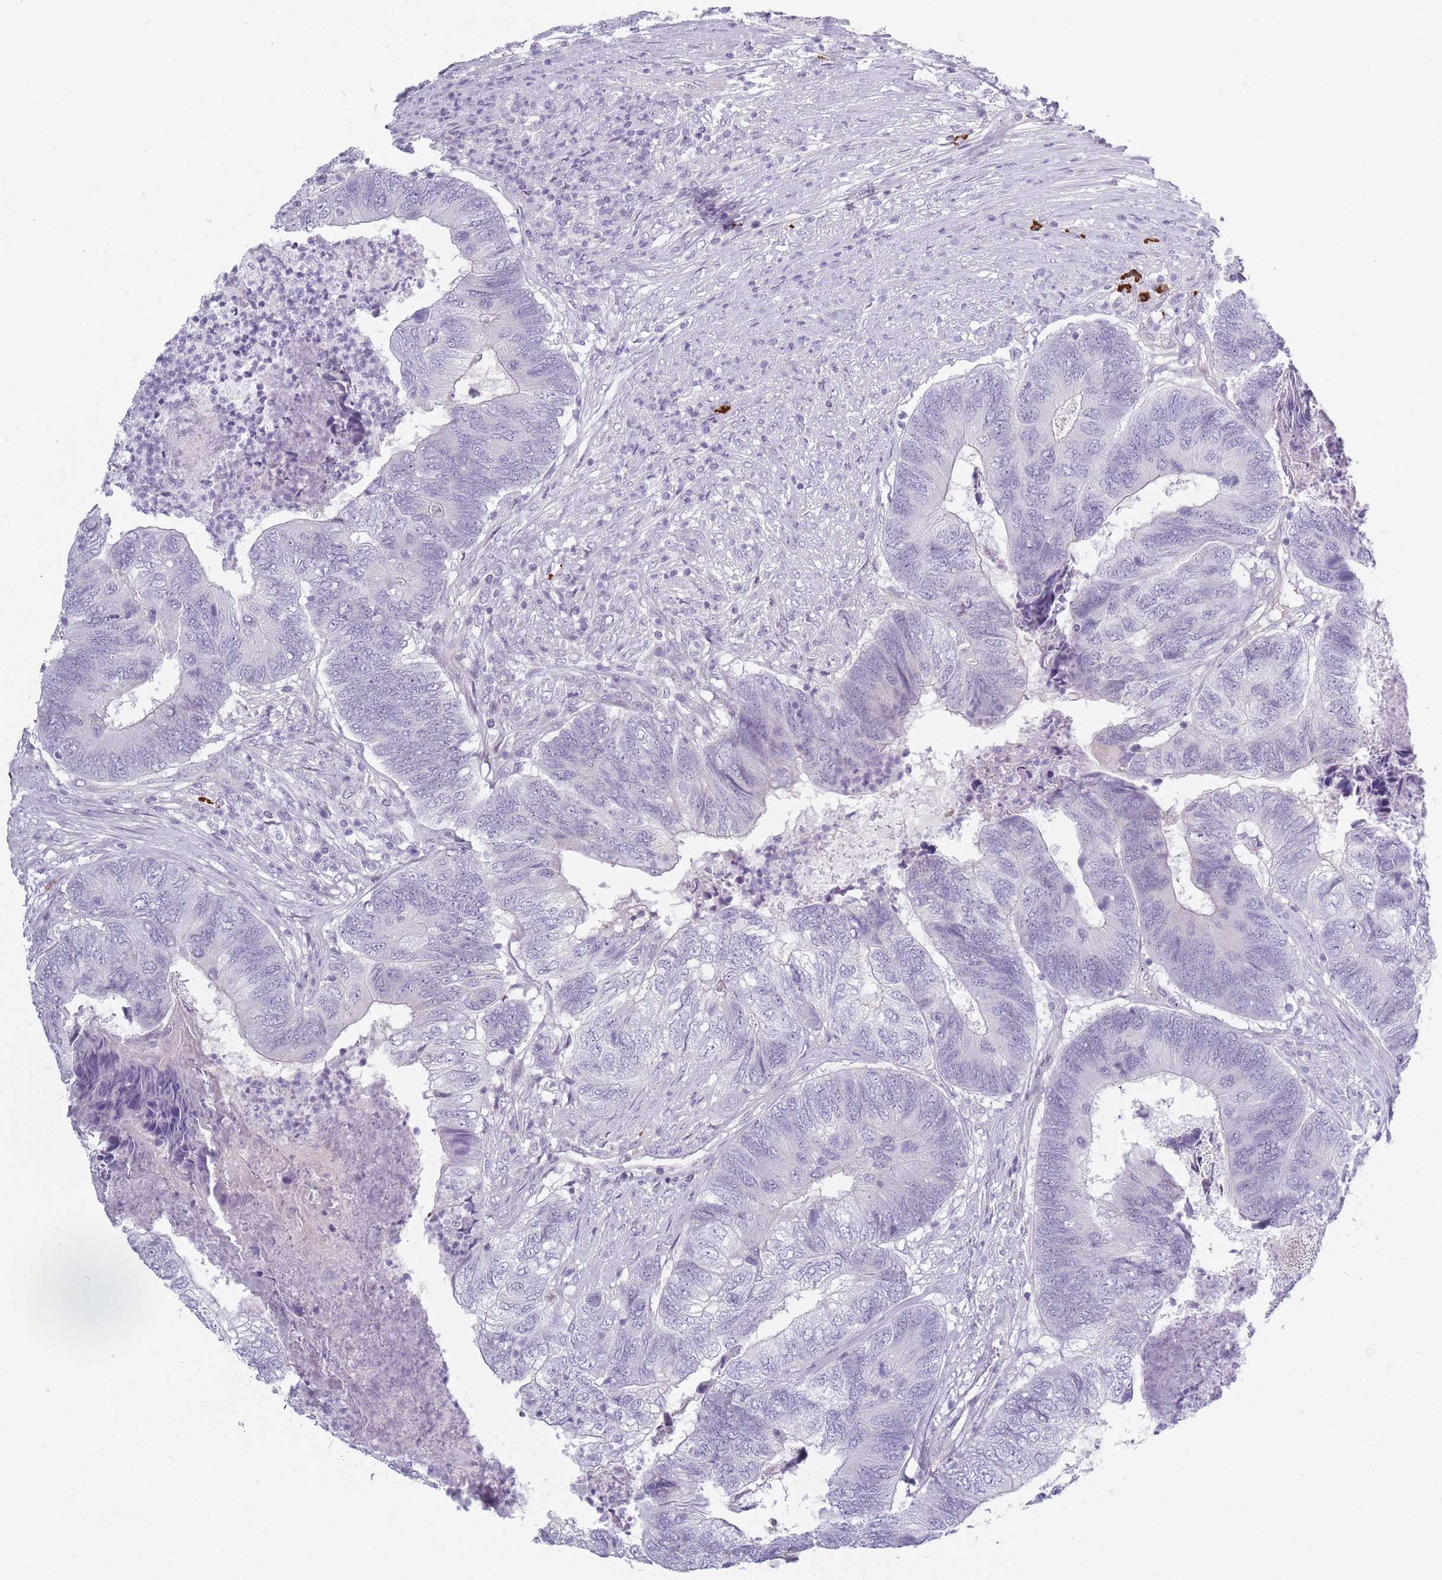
{"staining": {"intensity": "negative", "quantity": "none", "location": "none"}, "tissue": "colorectal cancer", "cell_type": "Tumor cells", "image_type": "cancer", "snomed": [{"axis": "morphology", "description": "Adenocarcinoma, NOS"}, {"axis": "topography", "description": "Colon"}], "caption": "This is an immunohistochemistry photomicrograph of human adenocarcinoma (colorectal). There is no expression in tumor cells.", "gene": "PLEKHG2", "patient": {"sex": "female", "age": 67}}